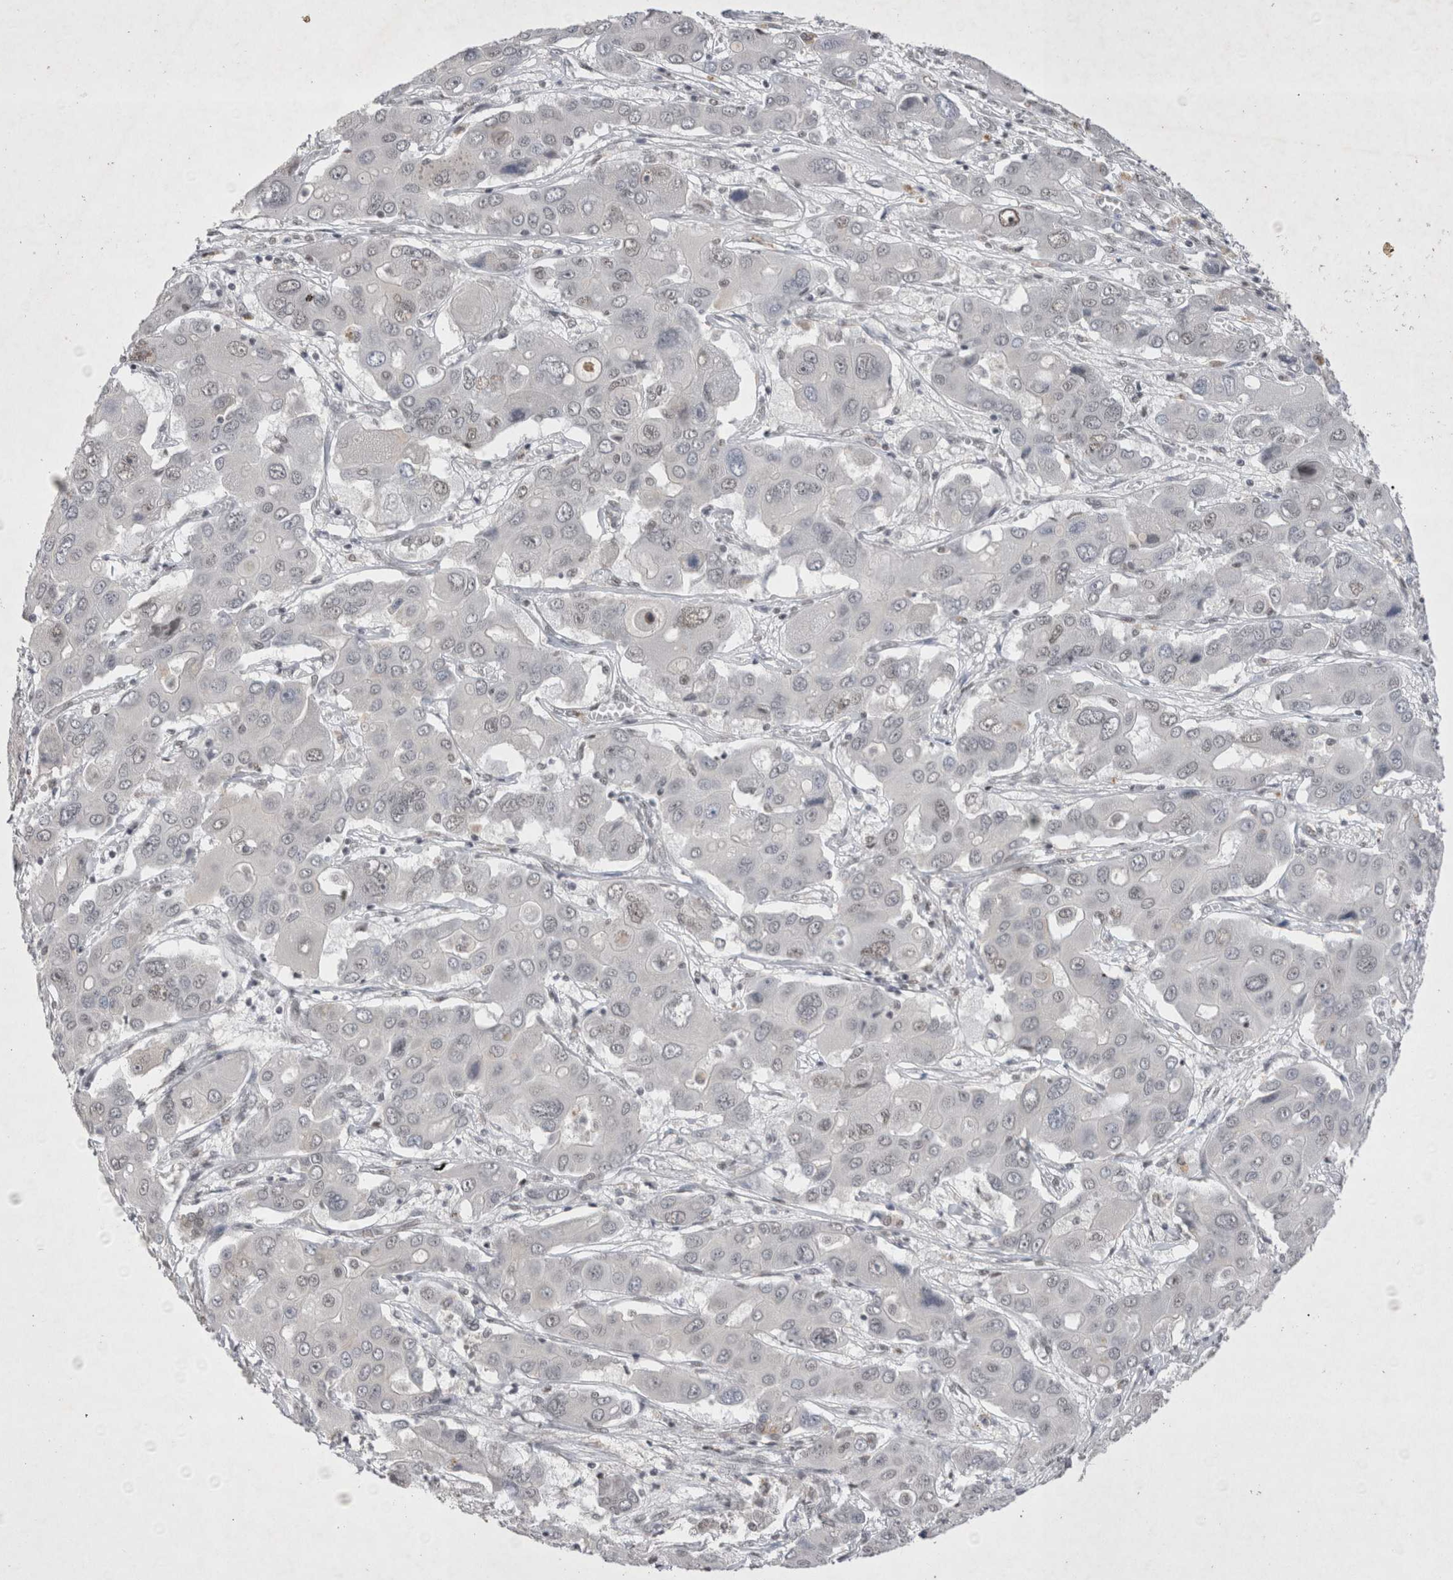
{"staining": {"intensity": "negative", "quantity": "none", "location": "none"}, "tissue": "liver cancer", "cell_type": "Tumor cells", "image_type": "cancer", "snomed": [{"axis": "morphology", "description": "Cholangiocarcinoma"}, {"axis": "topography", "description": "Liver"}], "caption": "Photomicrograph shows no protein staining in tumor cells of liver cancer (cholangiocarcinoma) tissue. The staining is performed using DAB brown chromogen with nuclei counter-stained in using hematoxylin.", "gene": "RBM6", "patient": {"sex": "male", "age": 67}}